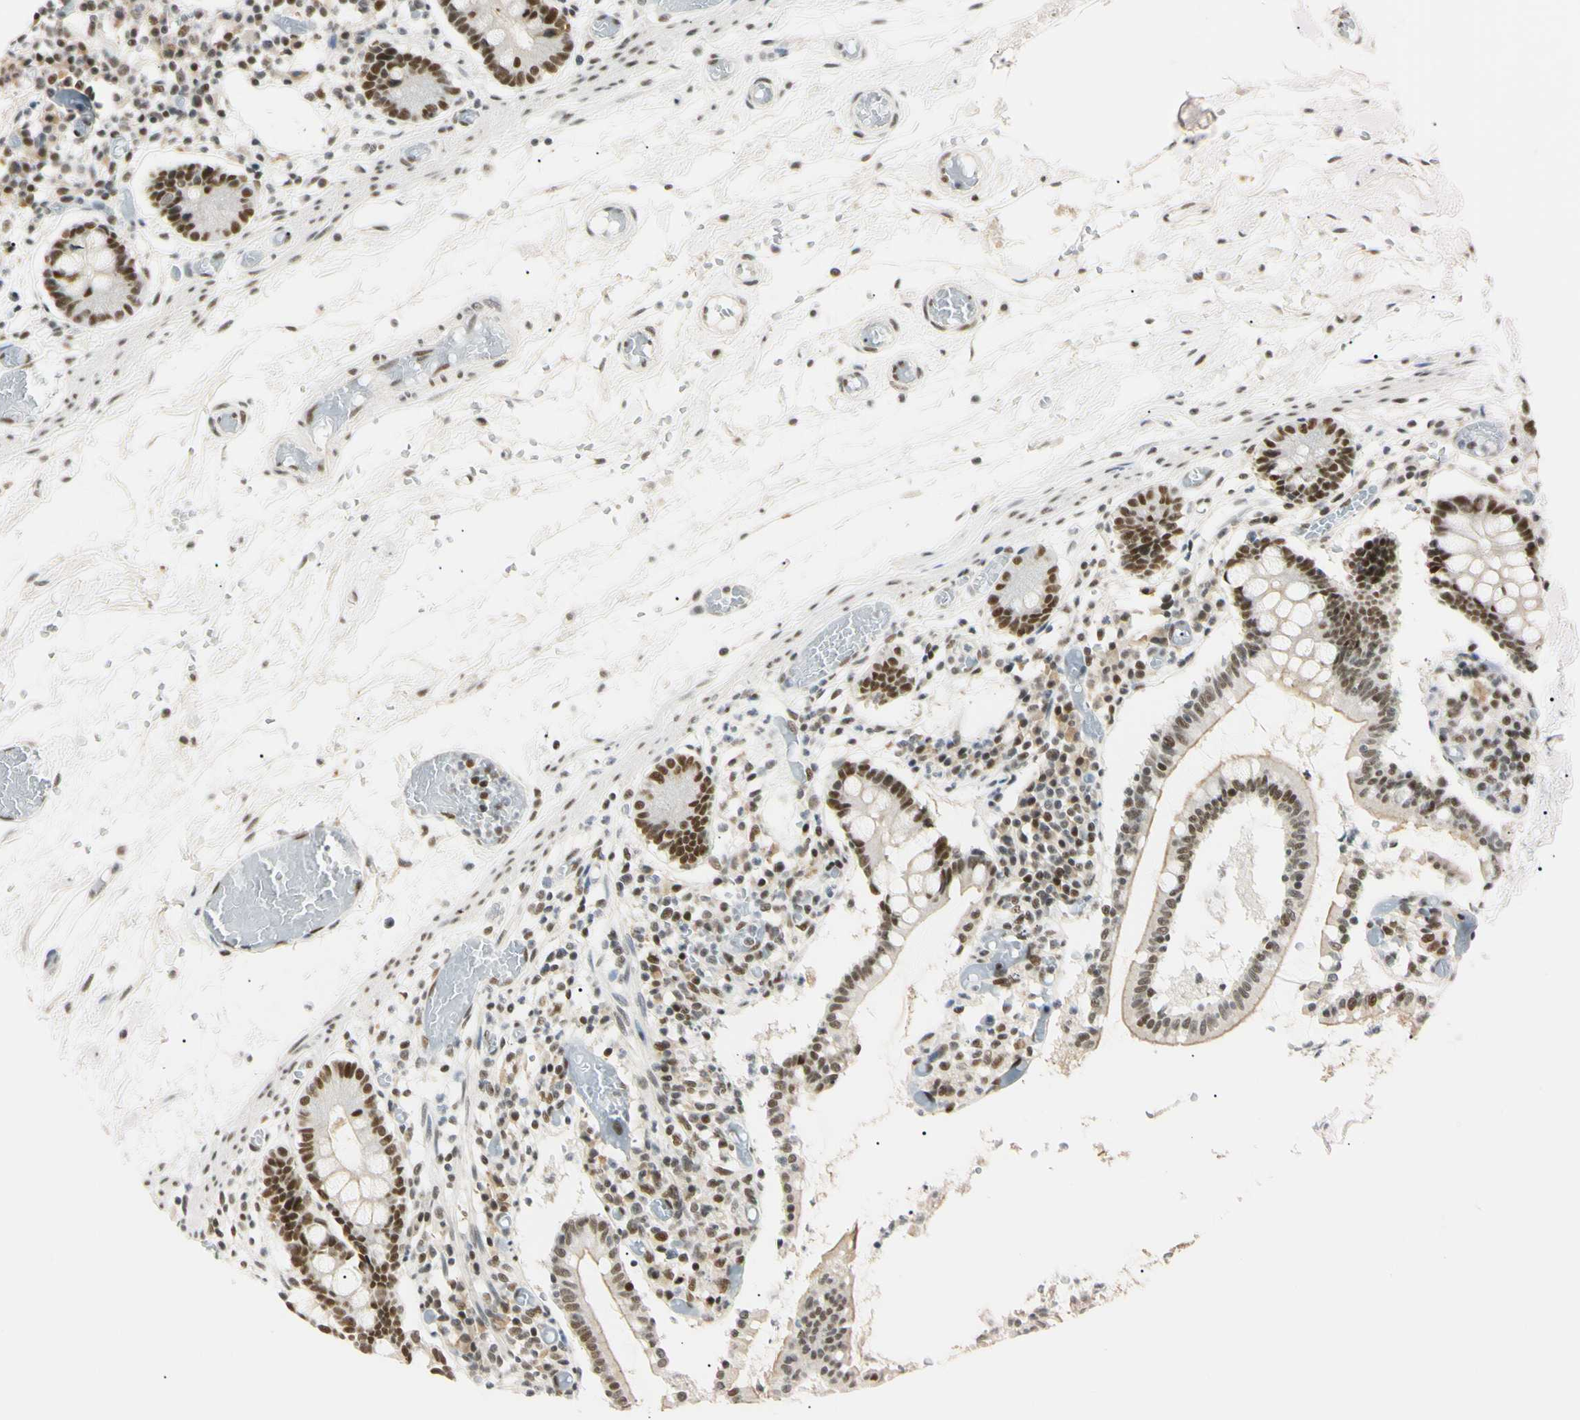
{"staining": {"intensity": "moderate", "quantity": ">75%", "location": "cytoplasmic/membranous,nuclear"}, "tissue": "small intestine", "cell_type": "Glandular cells", "image_type": "normal", "snomed": [{"axis": "morphology", "description": "Normal tissue, NOS"}, {"axis": "topography", "description": "Small intestine"}], "caption": "Immunohistochemical staining of normal human small intestine shows moderate cytoplasmic/membranous,nuclear protein positivity in approximately >75% of glandular cells.", "gene": "ZNF134", "patient": {"sex": "female", "age": 61}}